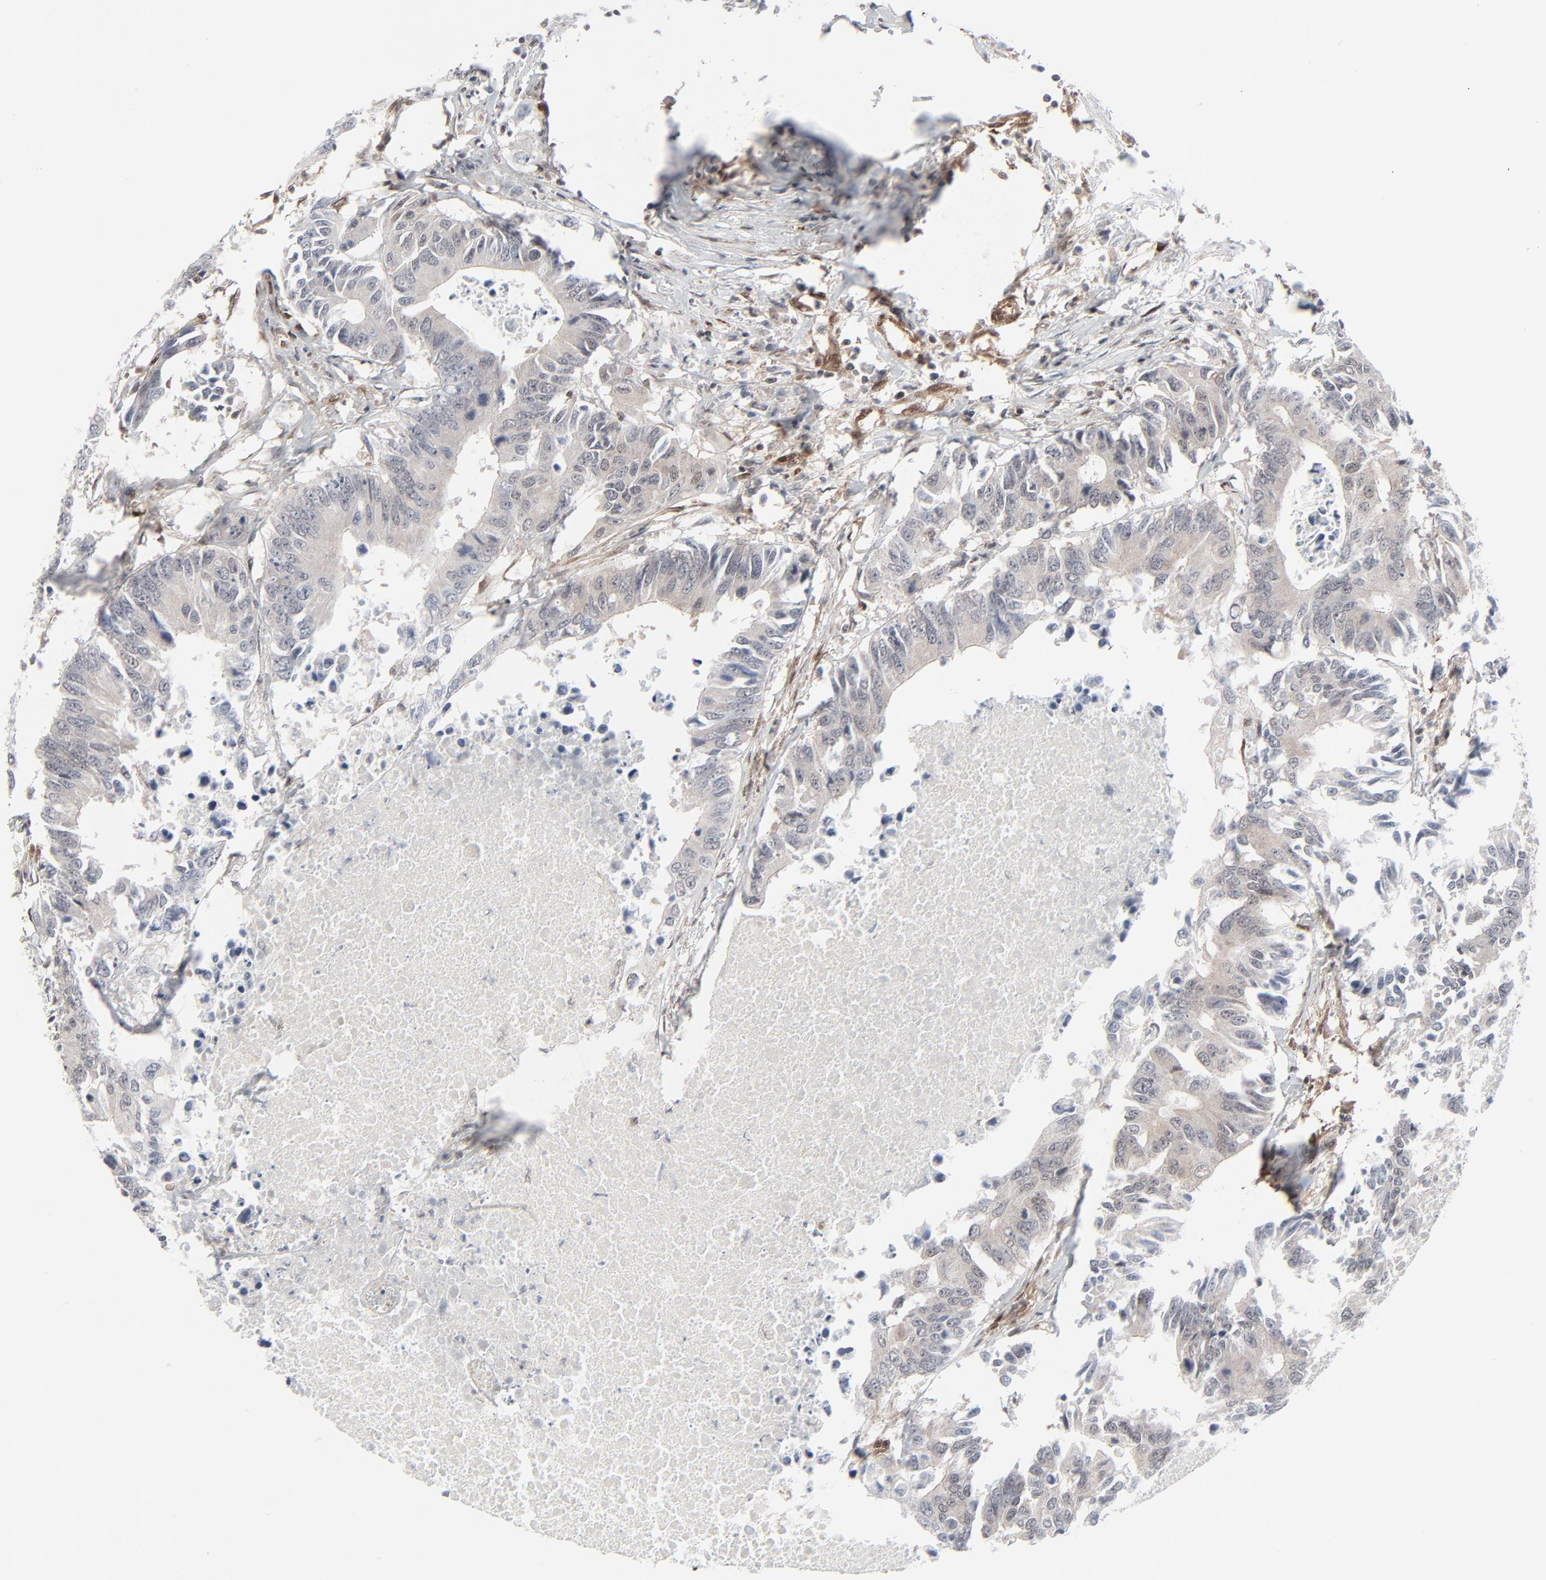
{"staining": {"intensity": "negative", "quantity": "none", "location": "none"}, "tissue": "colorectal cancer", "cell_type": "Tumor cells", "image_type": "cancer", "snomed": [{"axis": "morphology", "description": "Adenocarcinoma, NOS"}, {"axis": "topography", "description": "Colon"}], "caption": "Immunohistochemistry of human adenocarcinoma (colorectal) exhibits no staining in tumor cells.", "gene": "AKT1", "patient": {"sex": "male", "age": 71}}